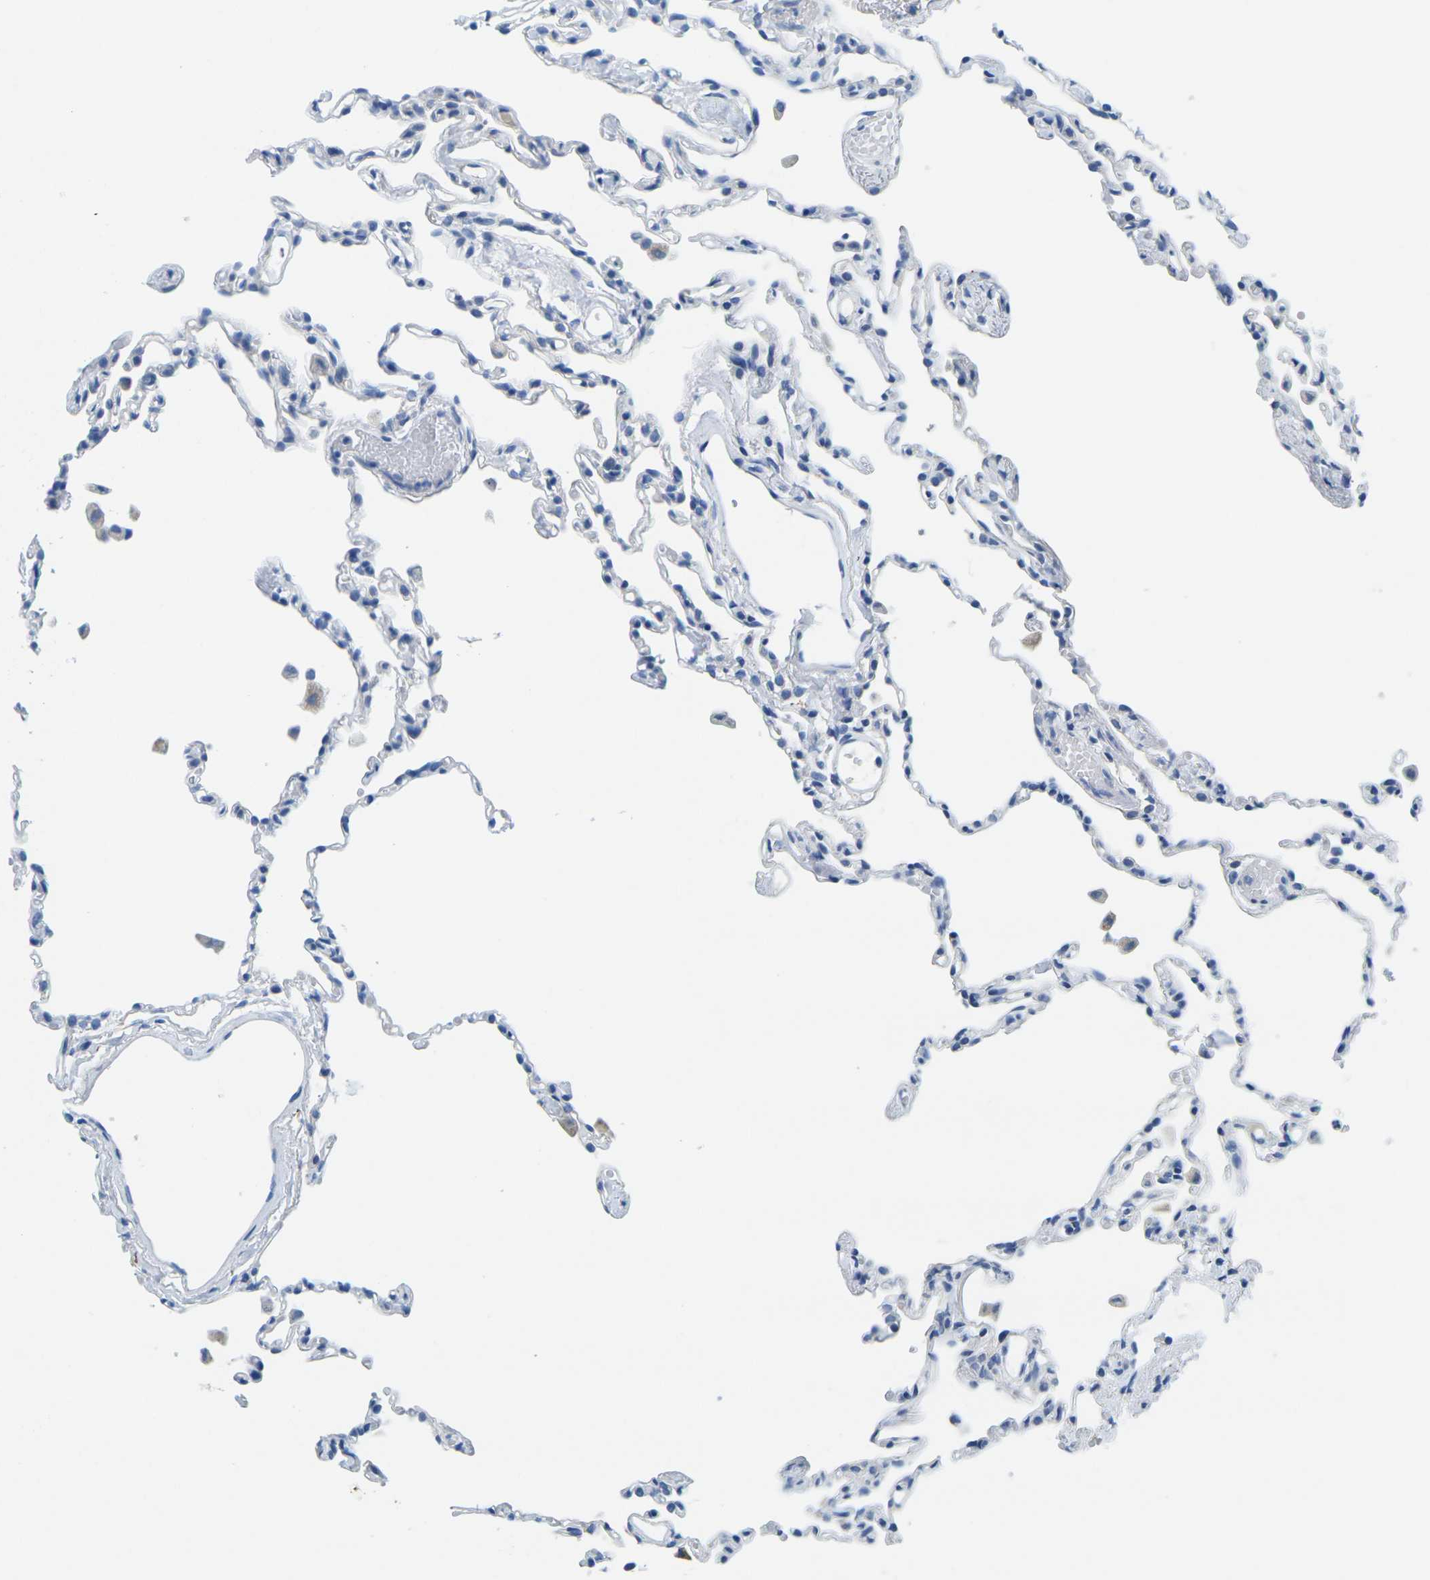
{"staining": {"intensity": "negative", "quantity": "none", "location": "none"}, "tissue": "lung", "cell_type": "Alveolar cells", "image_type": "normal", "snomed": [{"axis": "morphology", "description": "Normal tissue, NOS"}, {"axis": "topography", "description": "Lung"}], "caption": "IHC photomicrograph of benign human lung stained for a protein (brown), which exhibits no positivity in alveolar cells. The staining was performed using DAB to visualize the protein expression in brown, while the nuclei were stained in blue with hematoxylin (Magnification: 20x).", "gene": "FAM3D", "patient": {"sex": "female", "age": 49}}